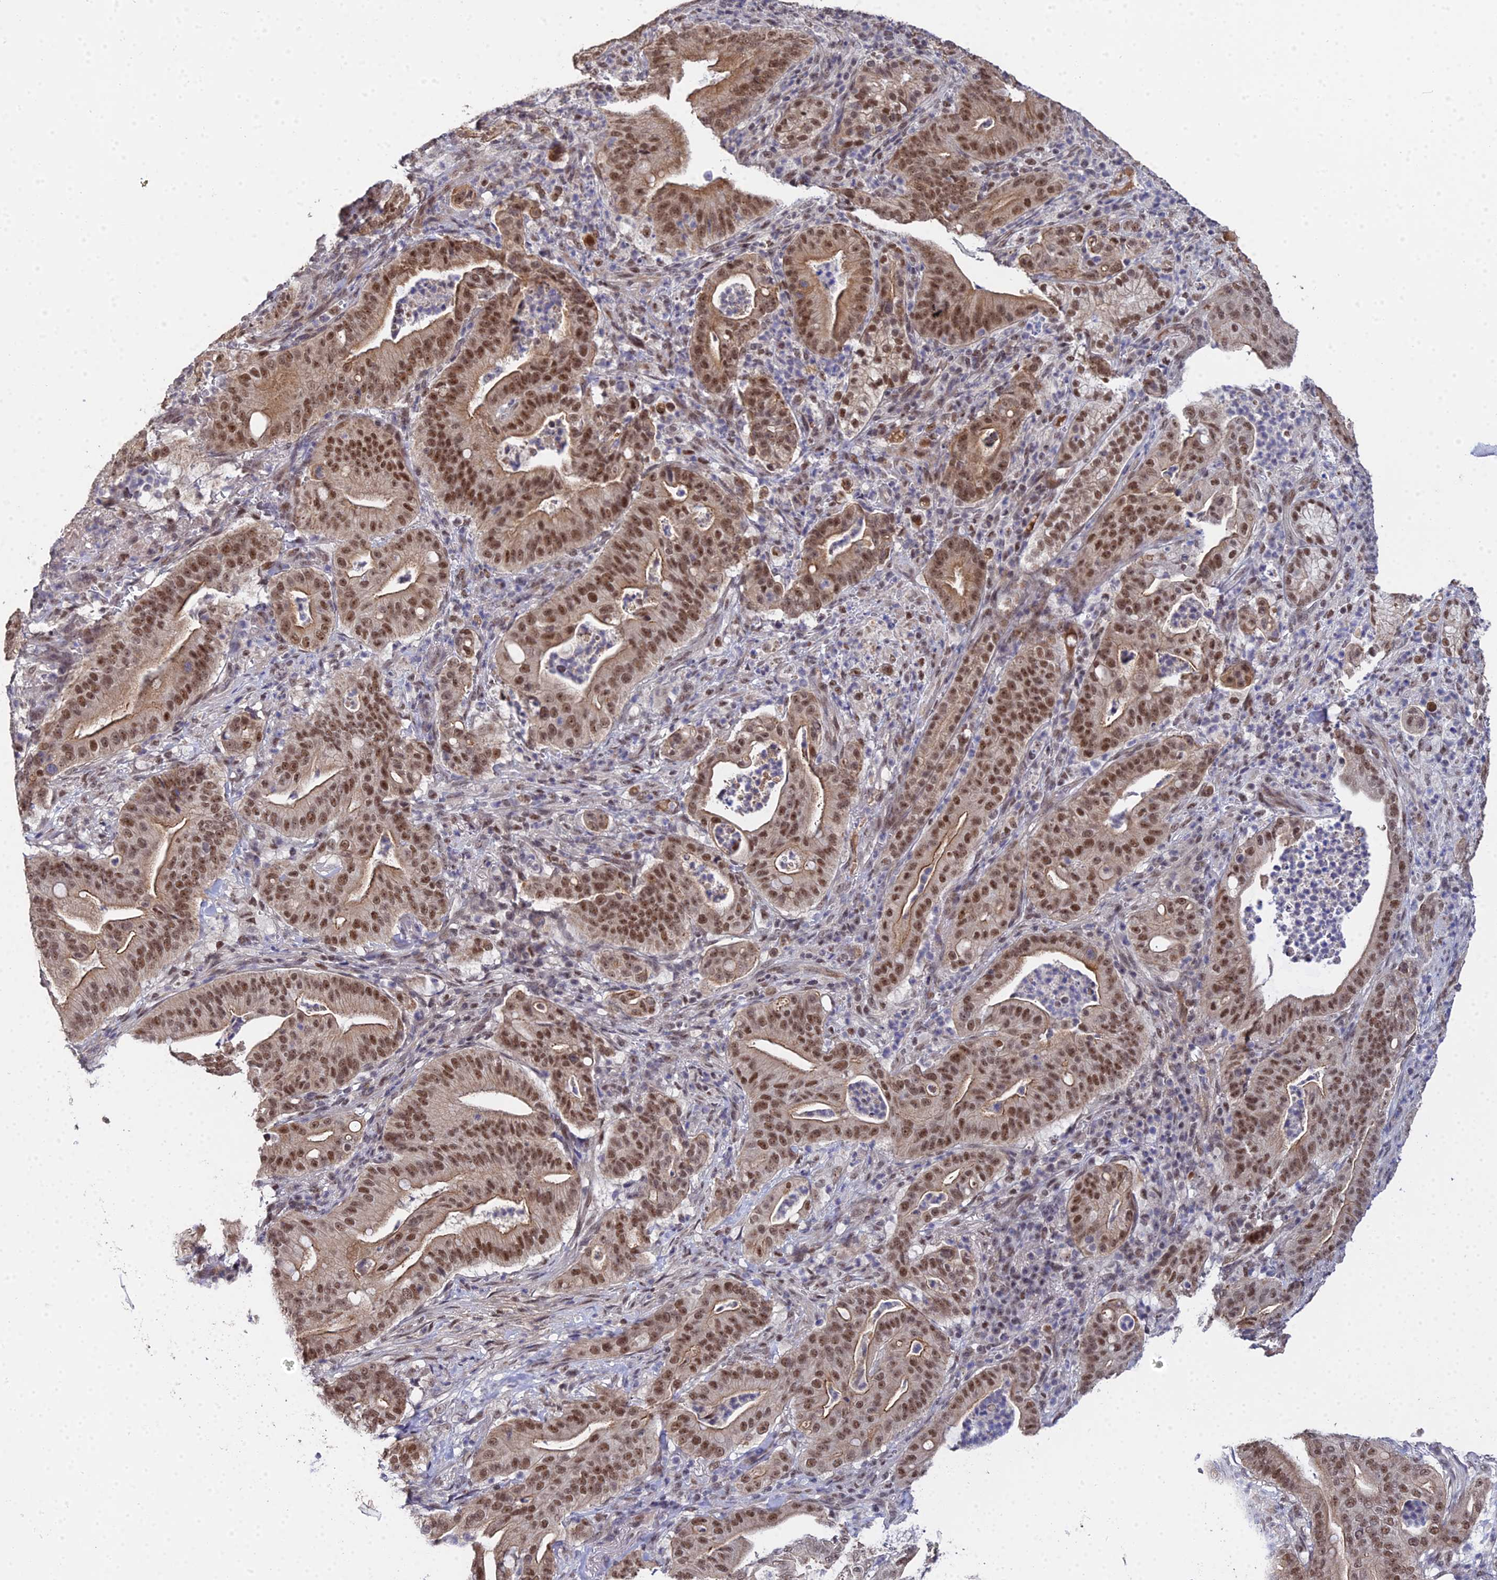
{"staining": {"intensity": "moderate", "quantity": ">75%", "location": "cytoplasmic/membranous,nuclear"}, "tissue": "pancreatic cancer", "cell_type": "Tumor cells", "image_type": "cancer", "snomed": [{"axis": "morphology", "description": "Adenocarcinoma, NOS"}, {"axis": "topography", "description": "Pancreas"}], "caption": "Pancreatic adenocarcinoma was stained to show a protein in brown. There is medium levels of moderate cytoplasmic/membranous and nuclear staining in approximately >75% of tumor cells. (DAB IHC, brown staining for protein, blue staining for nuclei).", "gene": "ERCC5", "patient": {"sex": "male", "age": 71}}